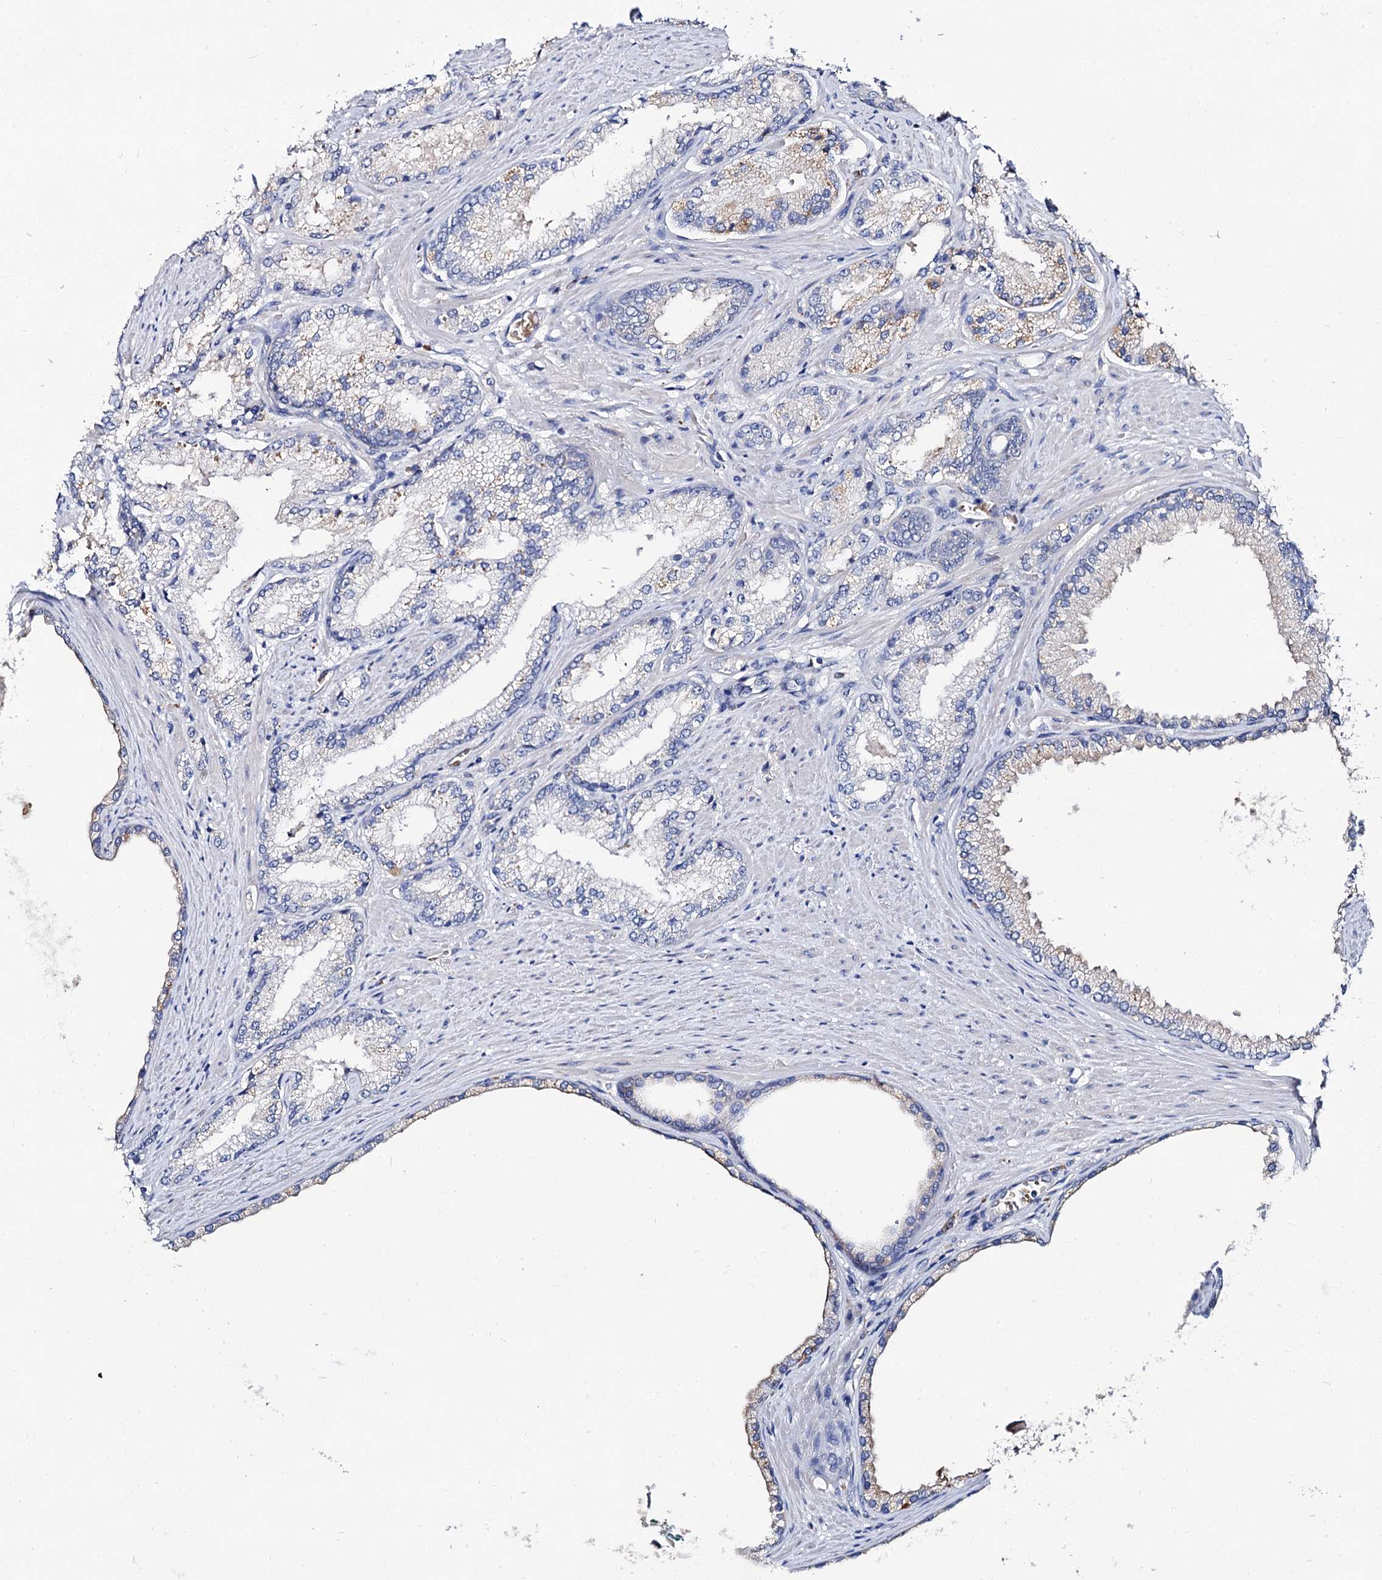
{"staining": {"intensity": "negative", "quantity": "none", "location": "none"}, "tissue": "prostate cancer", "cell_type": "Tumor cells", "image_type": "cancer", "snomed": [{"axis": "morphology", "description": "Adenocarcinoma, High grade"}, {"axis": "topography", "description": "Prostate"}], "caption": "Tumor cells show no significant protein staining in prostate cancer.", "gene": "HVCN1", "patient": {"sex": "male", "age": 66}}